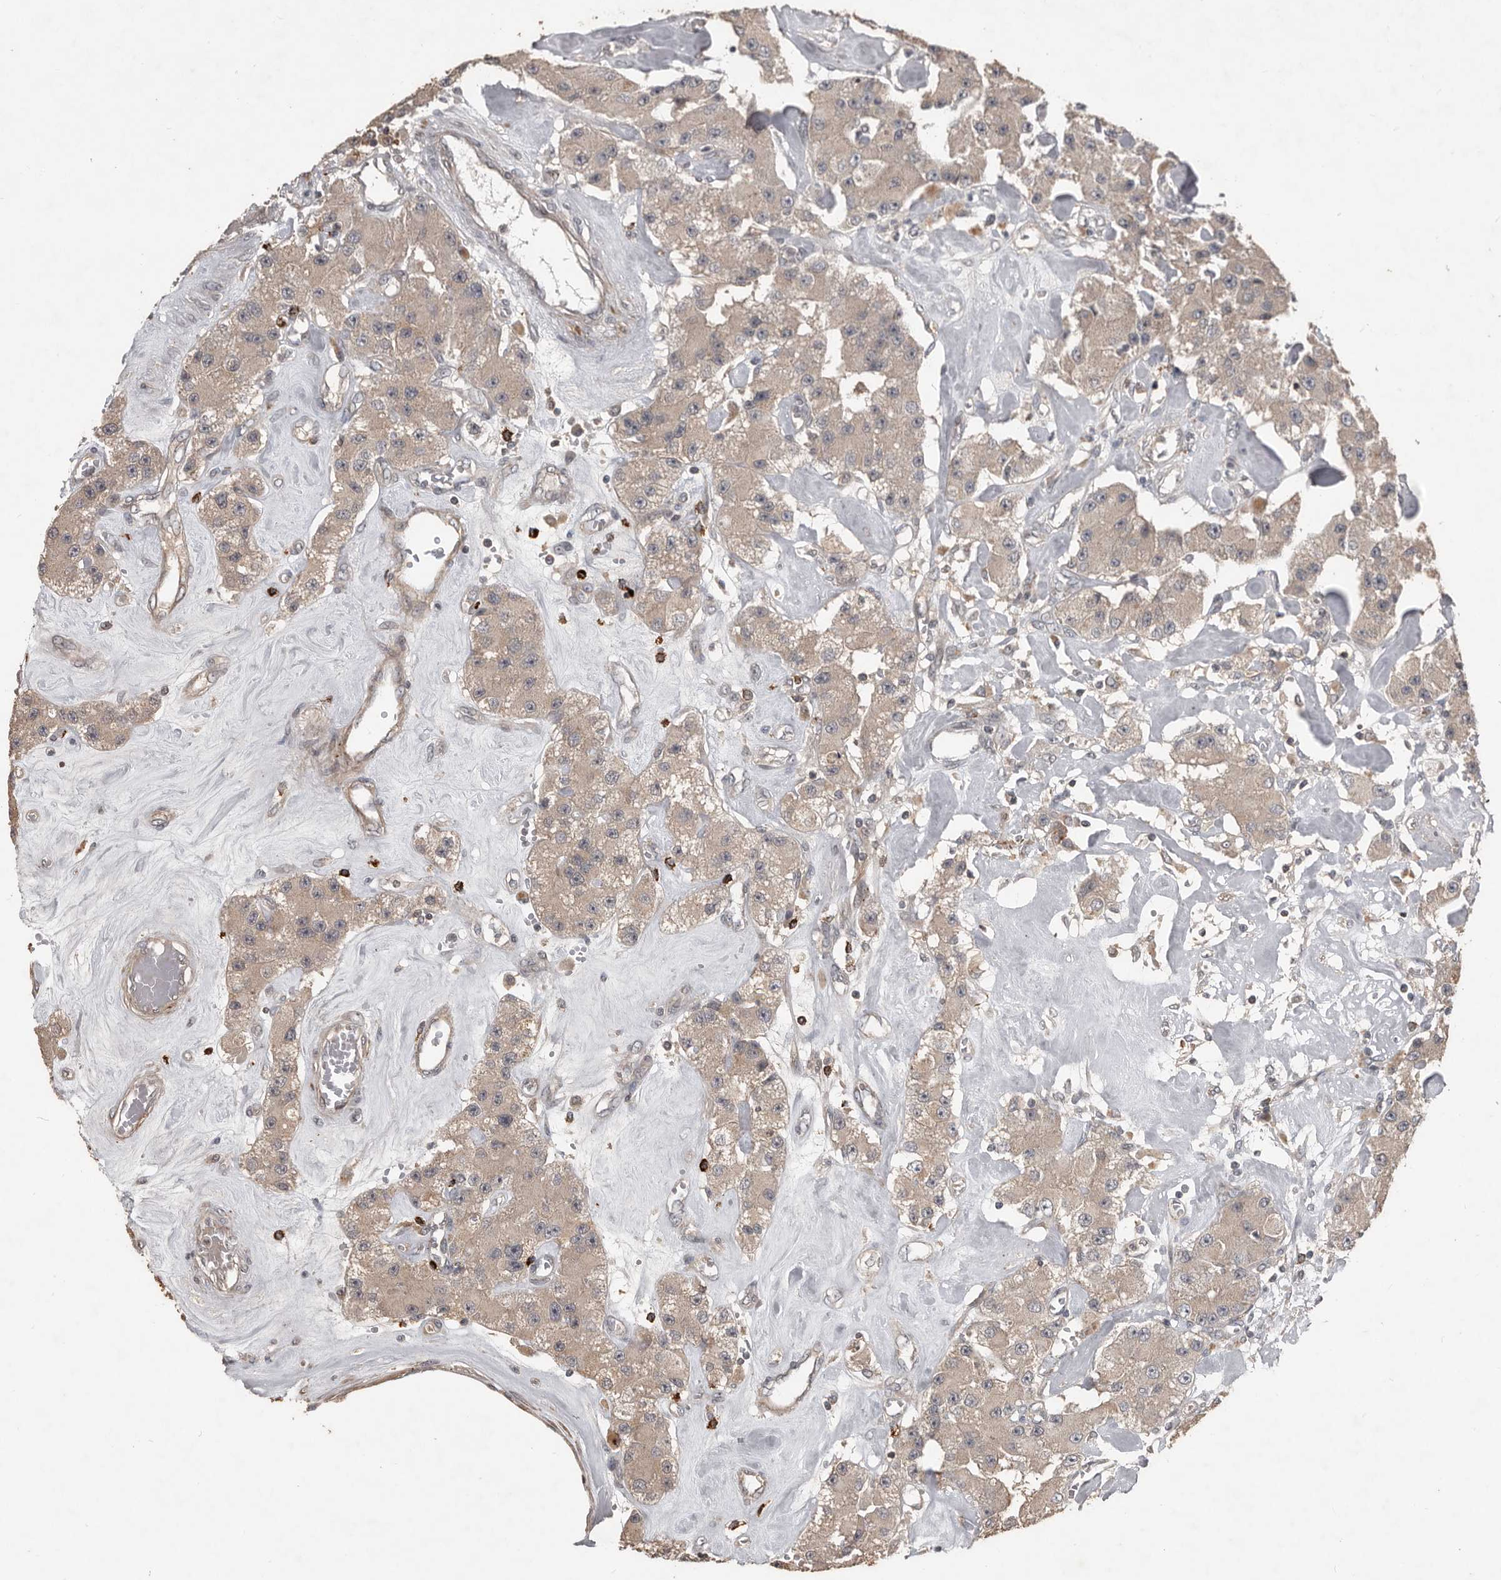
{"staining": {"intensity": "weak", "quantity": ">75%", "location": "cytoplasmic/membranous"}, "tissue": "carcinoid", "cell_type": "Tumor cells", "image_type": "cancer", "snomed": [{"axis": "morphology", "description": "Carcinoid, malignant, NOS"}, {"axis": "topography", "description": "Pancreas"}], "caption": "This histopathology image displays immunohistochemistry (IHC) staining of human carcinoid, with low weak cytoplasmic/membranous positivity in about >75% of tumor cells.", "gene": "BAMBI", "patient": {"sex": "male", "age": 41}}